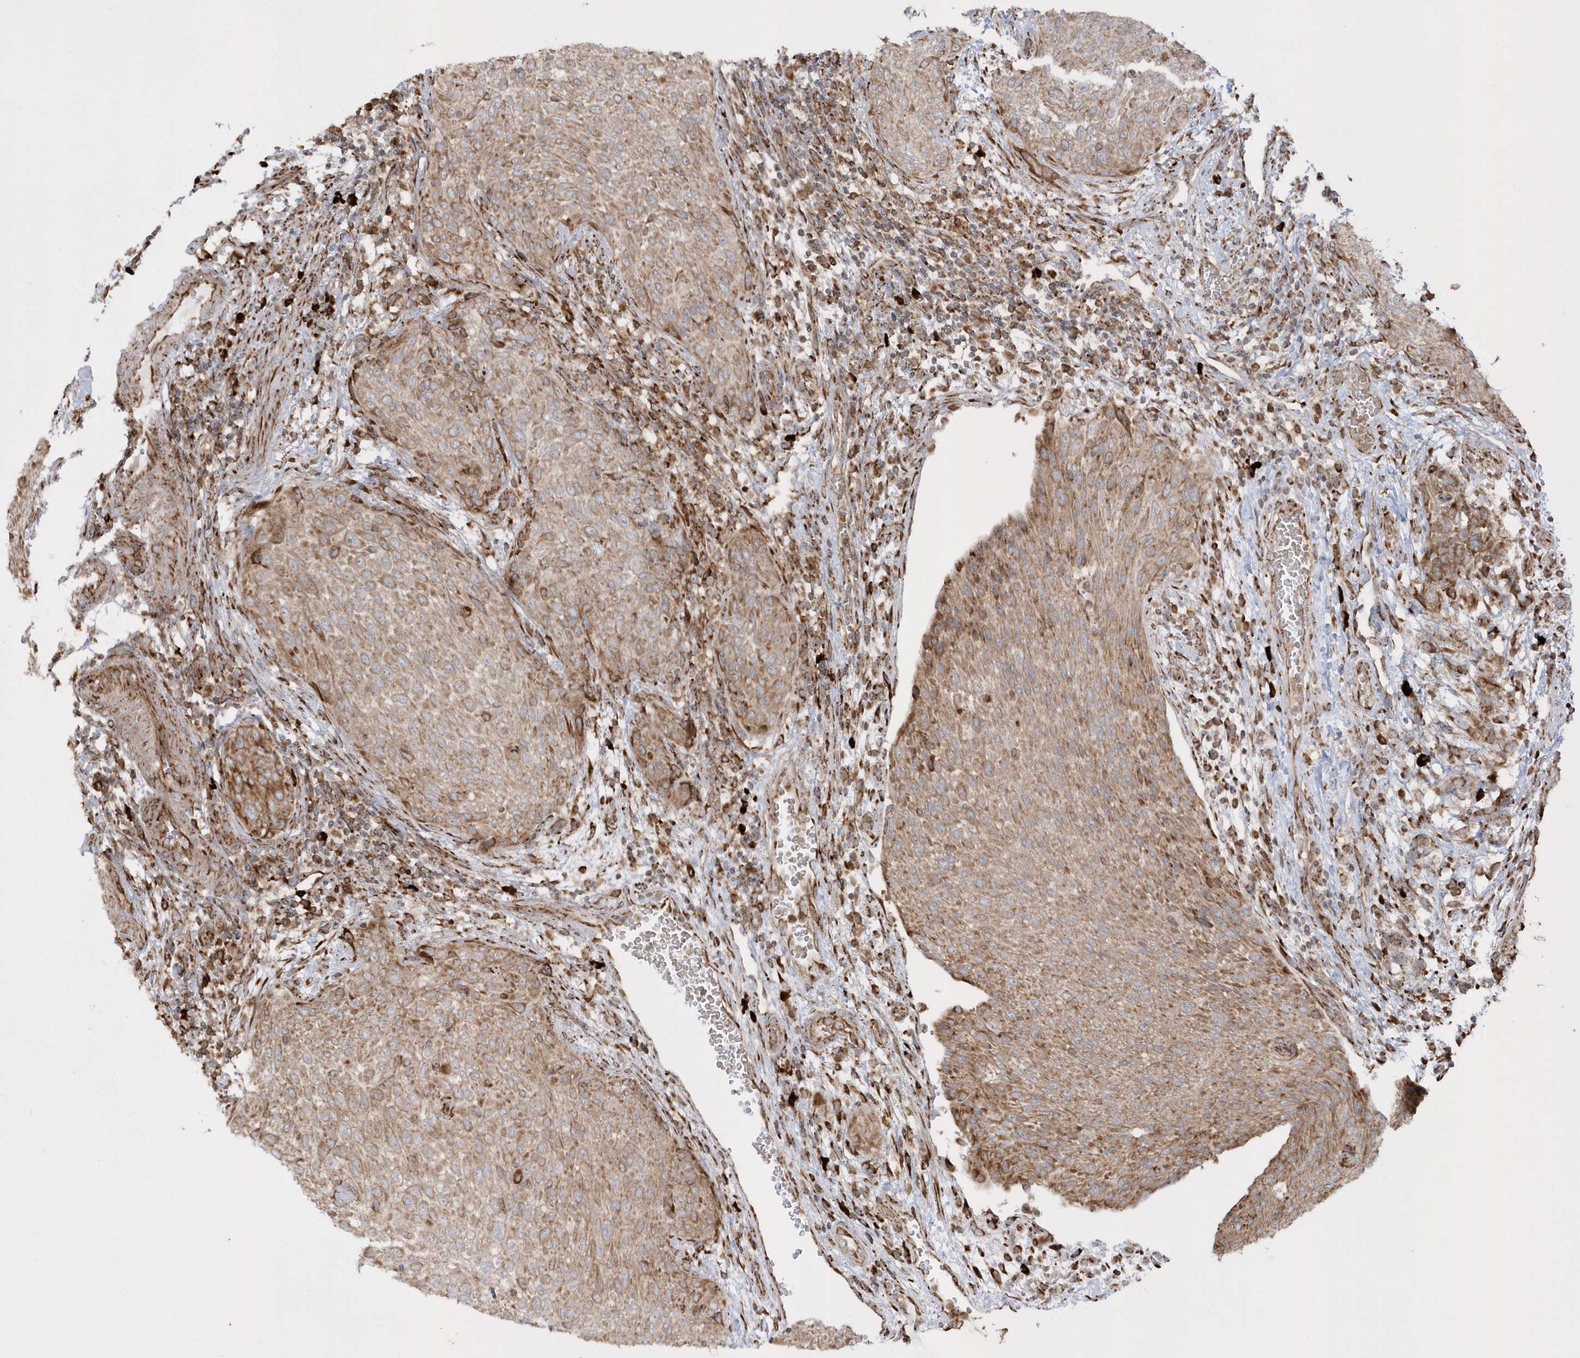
{"staining": {"intensity": "moderate", "quantity": ">75%", "location": "cytoplasmic/membranous"}, "tissue": "urothelial cancer", "cell_type": "Tumor cells", "image_type": "cancer", "snomed": [{"axis": "morphology", "description": "Urothelial carcinoma, High grade"}, {"axis": "topography", "description": "Urinary bladder"}], "caption": "Immunohistochemistry (IHC) (DAB) staining of human urothelial cancer shows moderate cytoplasmic/membranous protein staining in about >75% of tumor cells.", "gene": "SH3BP2", "patient": {"sex": "male", "age": 35}}